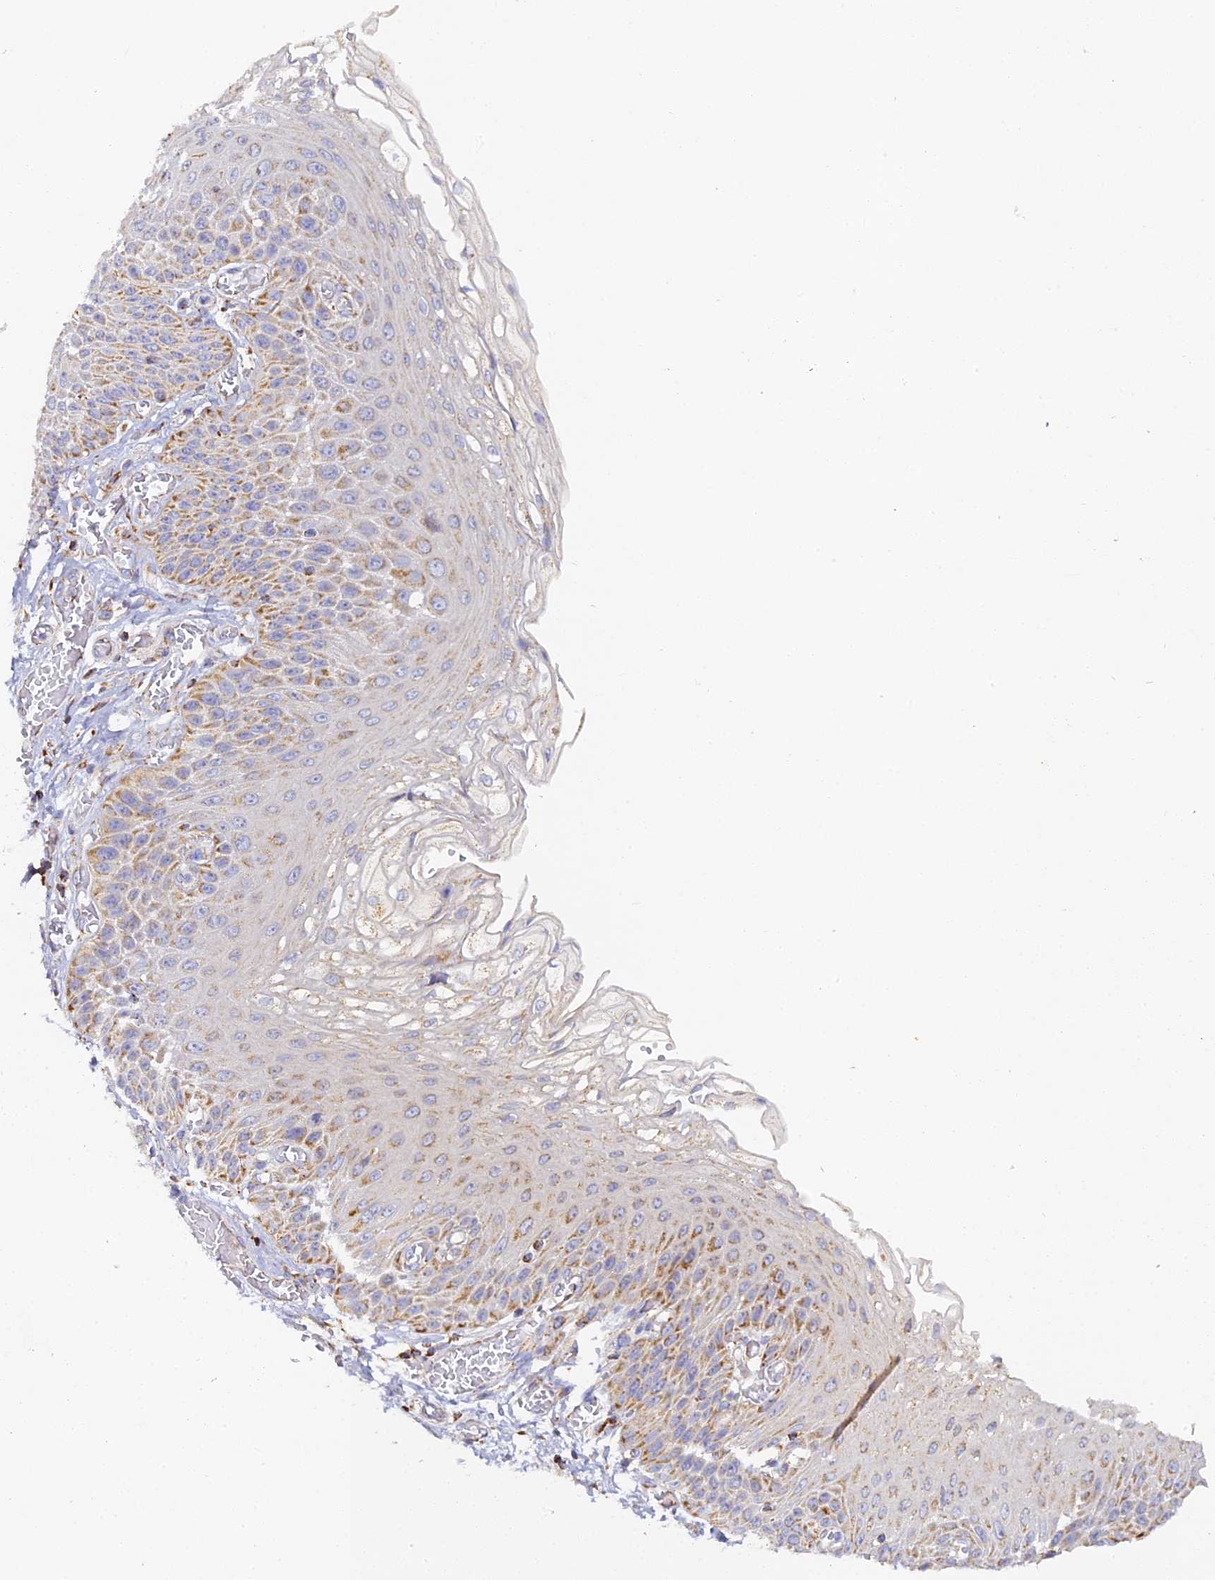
{"staining": {"intensity": "moderate", "quantity": "25%-75%", "location": "cytoplasmic/membranous"}, "tissue": "esophagus", "cell_type": "Squamous epithelial cells", "image_type": "normal", "snomed": [{"axis": "morphology", "description": "Normal tissue, NOS"}, {"axis": "topography", "description": "Esophagus"}], "caption": "Unremarkable esophagus reveals moderate cytoplasmic/membranous staining in approximately 25%-75% of squamous epithelial cells, visualized by immunohistochemistry. Nuclei are stained in blue.", "gene": "DONSON", "patient": {"sex": "male", "age": 81}}